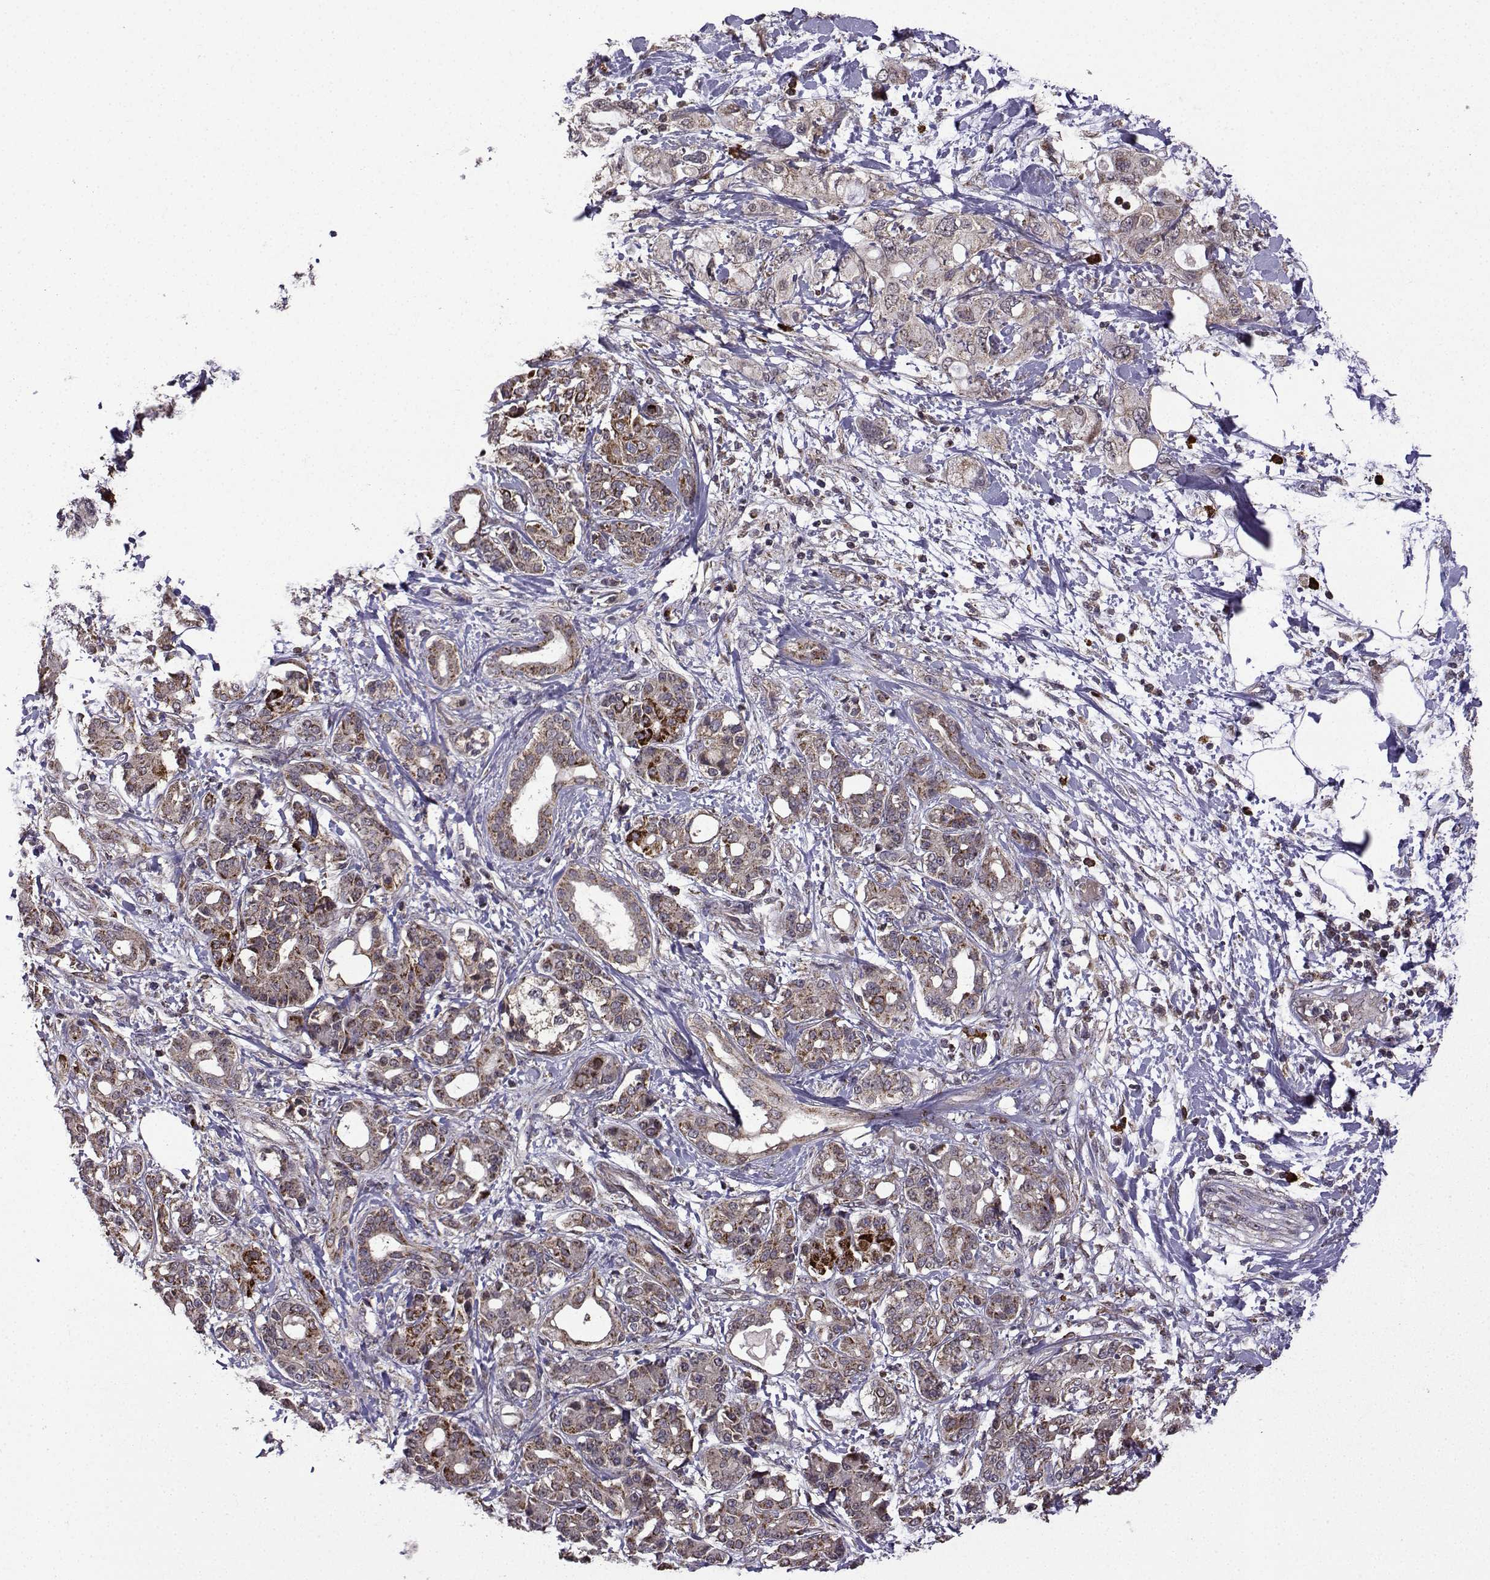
{"staining": {"intensity": "moderate", "quantity": ">75%", "location": "cytoplasmic/membranous"}, "tissue": "pancreatic cancer", "cell_type": "Tumor cells", "image_type": "cancer", "snomed": [{"axis": "morphology", "description": "Adenocarcinoma, NOS"}, {"axis": "topography", "description": "Pancreas"}], "caption": "The image exhibits a brown stain indicating the presence of a protein in the cytoplasmic/membranous of tumor cells in pancreatic cancer.", "gene": "TAB2", "patient": {"sex": "female", "age": 56}}